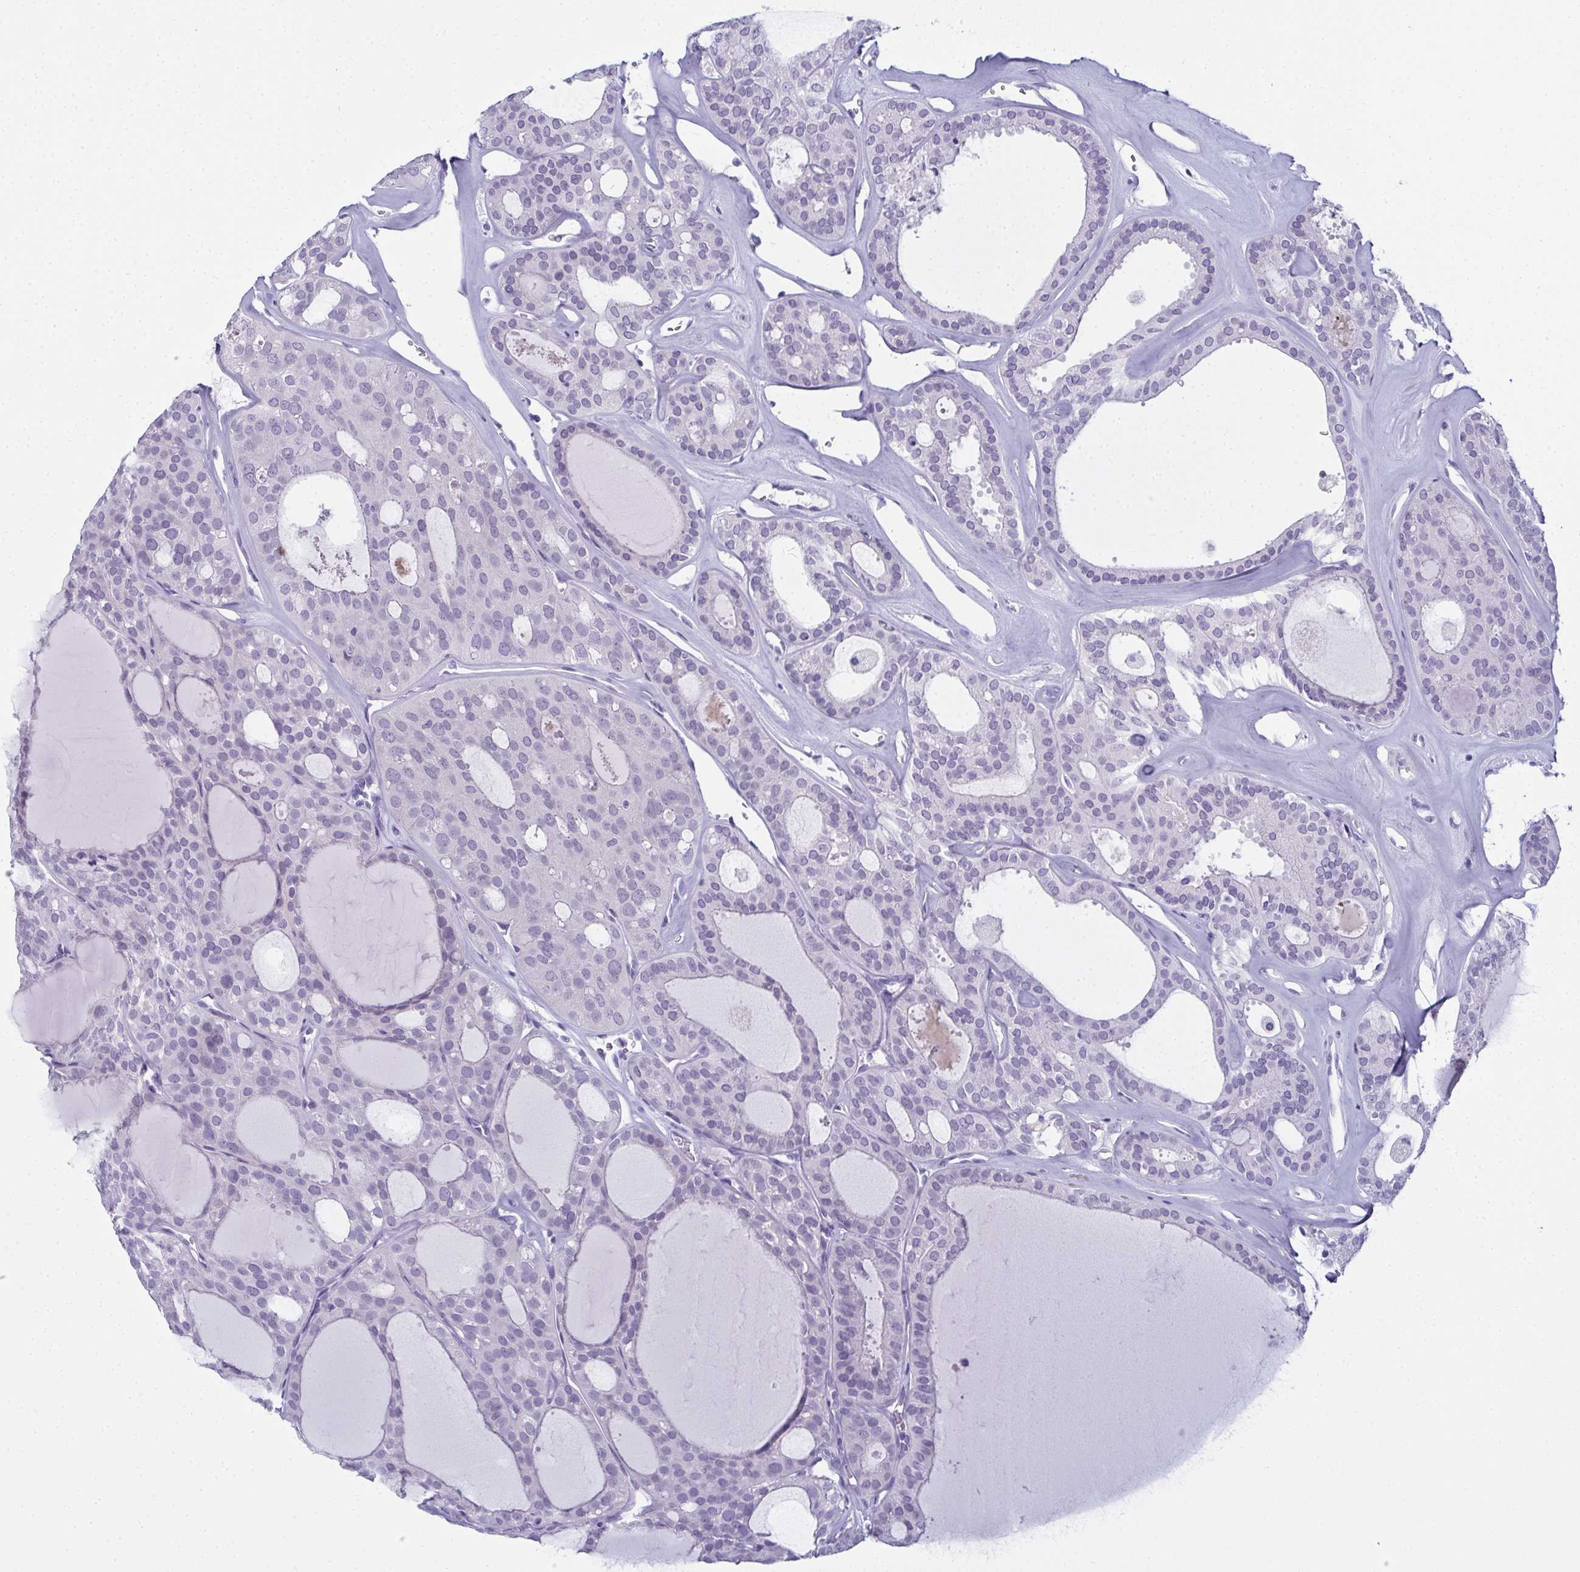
{"staining": {"intensity": "negative", "quantity": "none", "location": "none"}, "tissue": "thyroid cancer", "cell_type": "Tumor cells", "image_type": "cancer", "snomed": [{"axis": "morphology", "description": "Follicular adenoma carcinoma, NOS"}, {"axis": "topography", "description": "Thyroid gland"}], "caption": "Micrograph shows no significant protein expression in tumor cells of follicular adenoma carcinoma (thyroid).", "gene": "SLC36A2", "patient": {"sex": "male", "age": 75}}